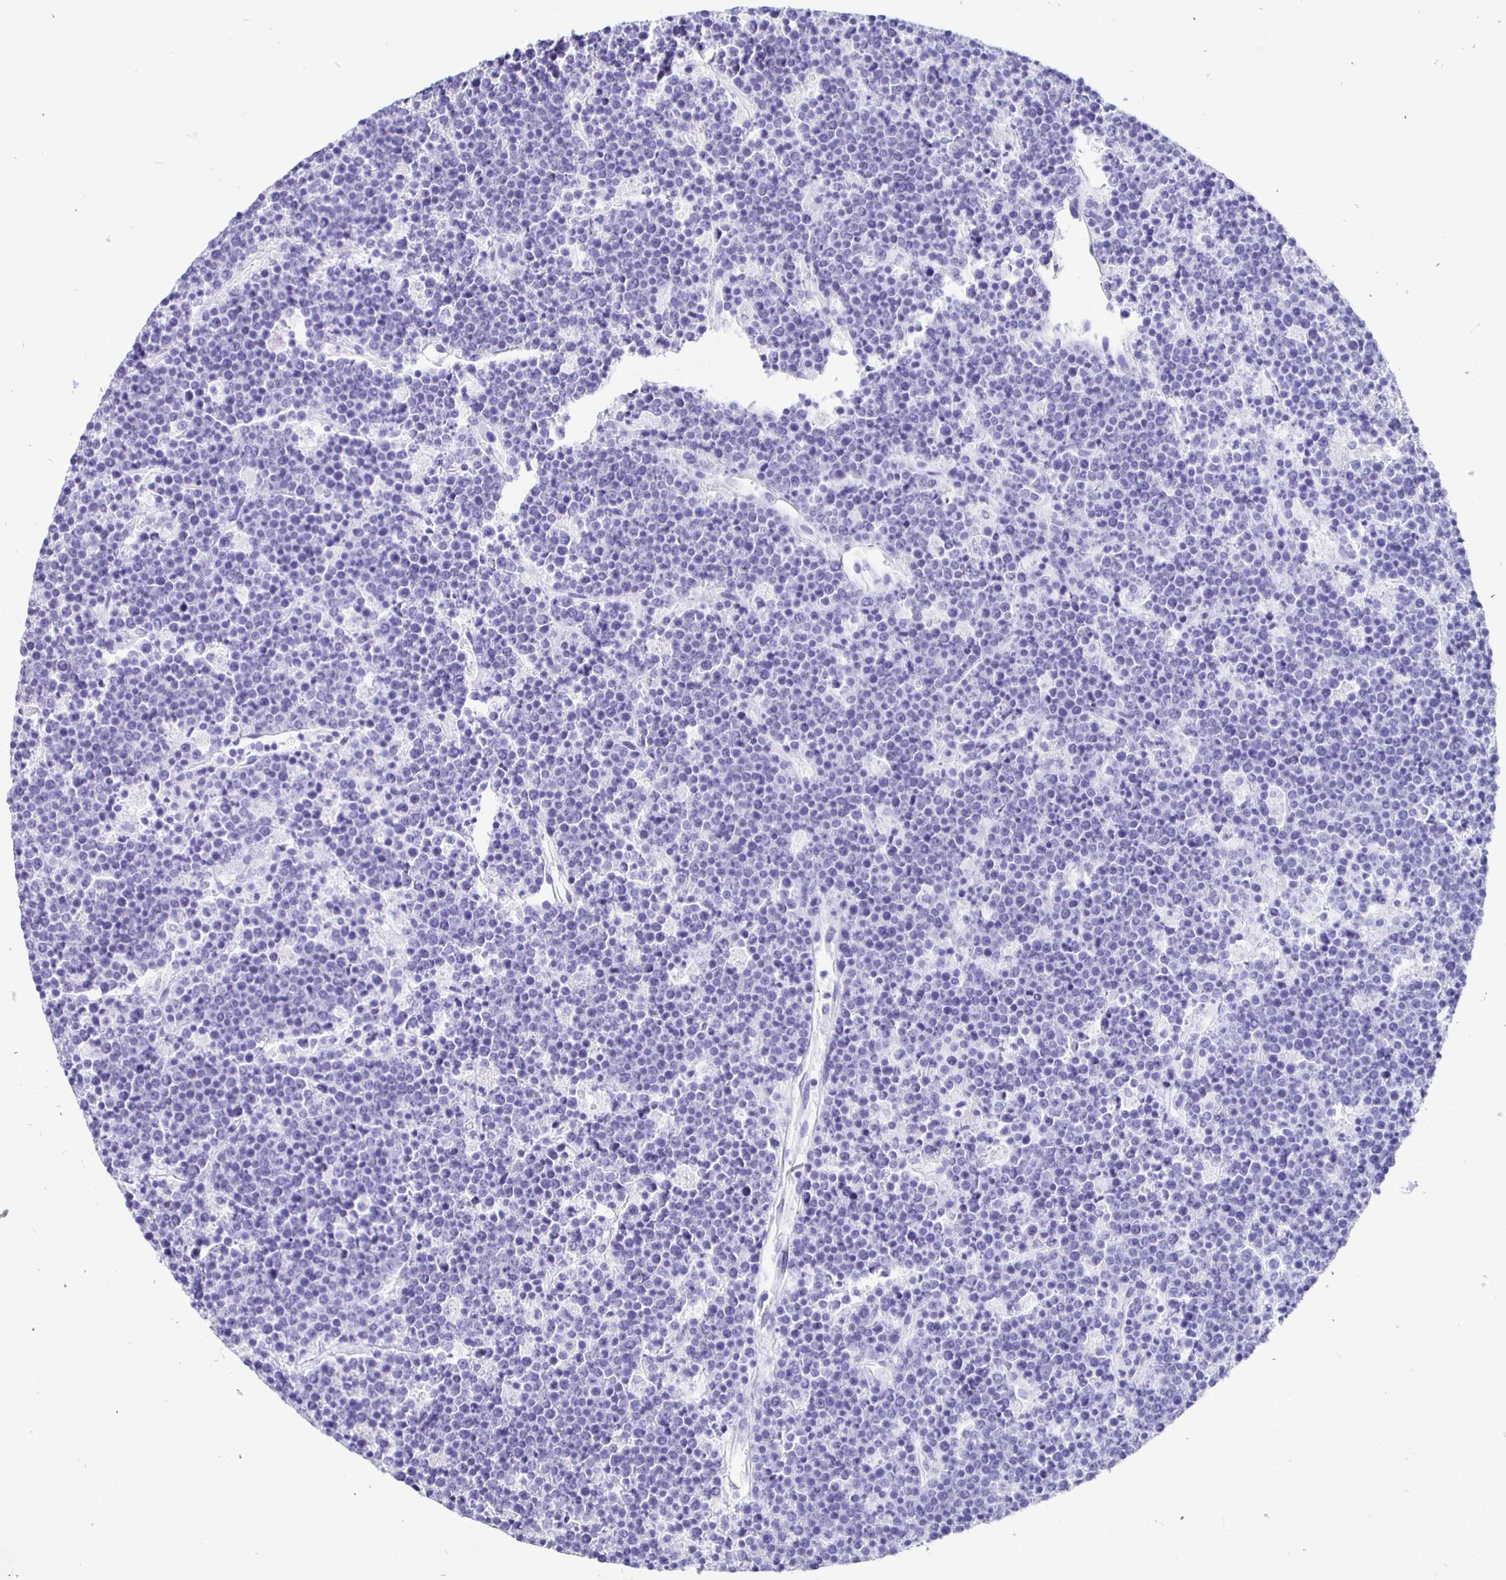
{"staining": {"intensity": "negative", "quantity": "none", "location": "none"}, "tissue": "lymphoma", "cell_type": "Tumor cells", "image_type": "cancer", "snomed": [{"axis": "morphology", "description": "Malignant lymphoma, non-Hodgkin's type, High grade"}, {"axis": "topography", "description": "Ovary"}], "caption": "Immunohistochemistry micrograph of lymphoma stained for a protein (brown), which shows no staining in tumor cells.", "gene": "UMOD", "patient": {"sex": "female", "age": 56}}